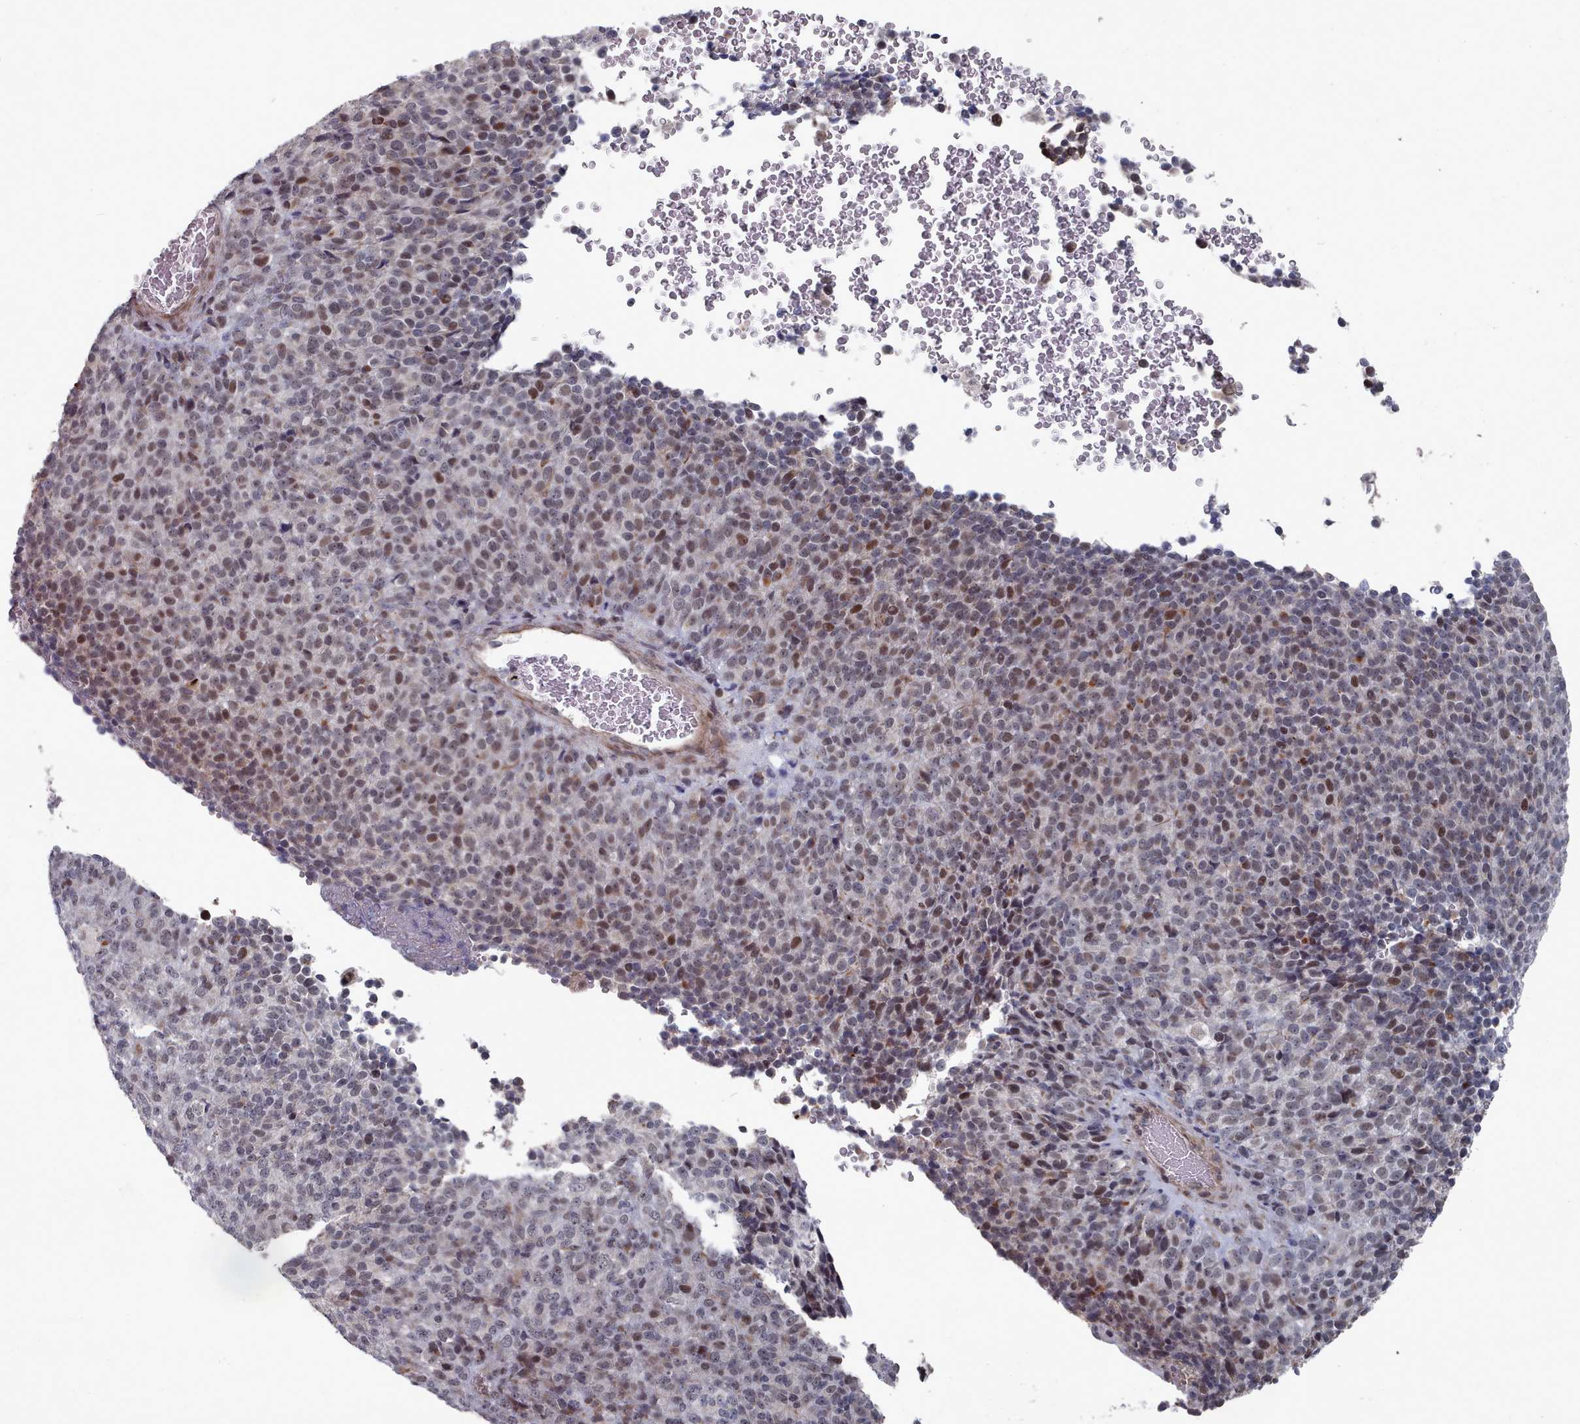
{"staining": {"intensity": "moderate", "quantity": "<25%", "location": "nuclear"}, "tissue": "melanoma", "cell_type": "Tumor cells", "image_type": "cancer", "snomed": [{"axis": "morphology", "description": "Malignant melanoma, Metastatic site"}, {"axis": "topography", "description": "Brain"}], "caption": "This photomicrograph reveals melanoma stained with IHC to label a protein in brown. The nuclear of tumor cells show moderate positivity for the protein. Nuclei are counter-stained blue.", "gene": "CPSF4", "patient": {"sex": "female", "age": 56}}